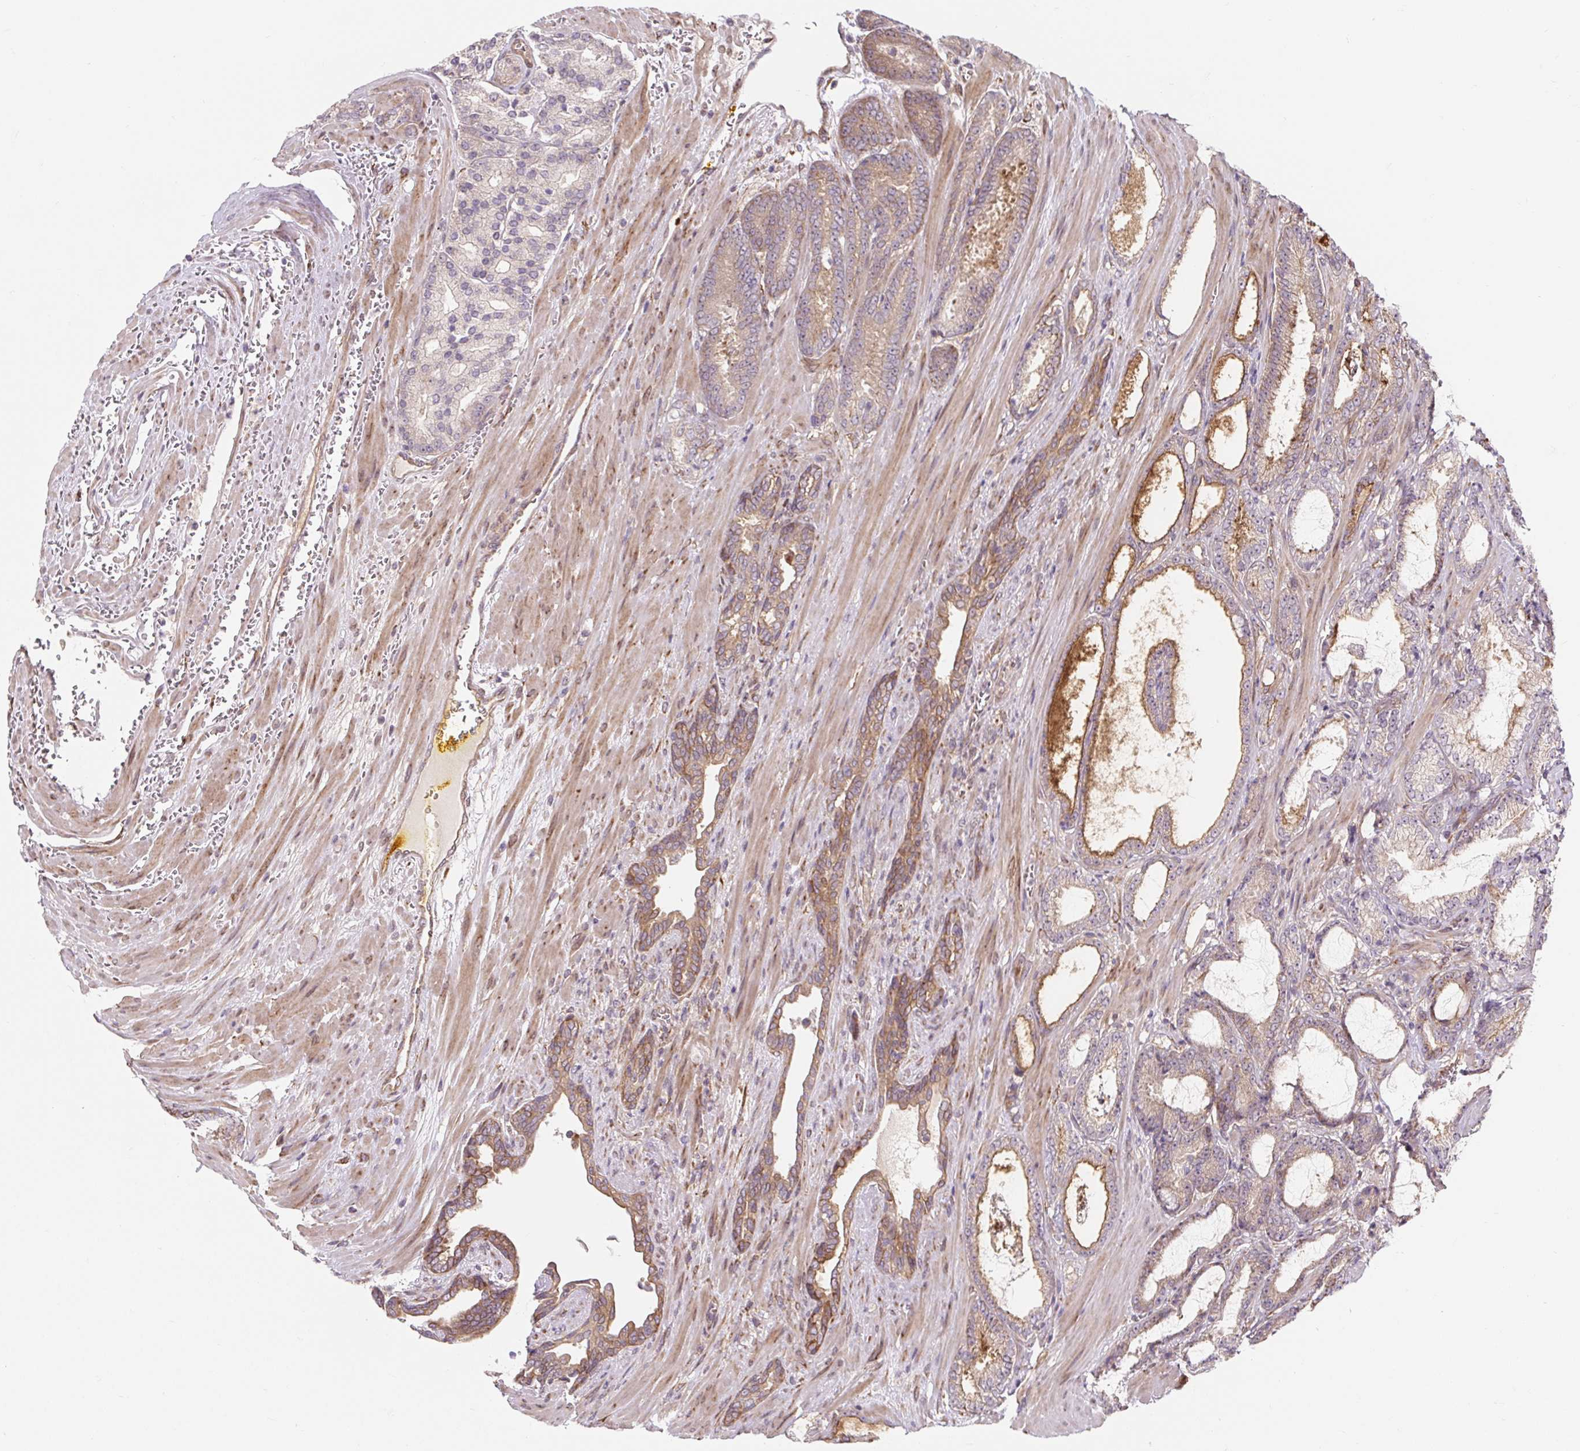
{"staining": {"intensity": "weak", "quantity": "<25%", "location": "cytoplasmic/membranous"}, "tissue": "prostate cancer", "cell_type": "Tumor cells", "image_type": "cancer", "snomed": [{"axis": "morphology", "description": "Adenocarcinoma, High grade"}, {"axis": "topography", "description": "Prostate"}], "caption": "This histopathology image is of prostate cancer (high-grade adenocarcinoma) stained with immunohistochemistry to label a protein in brown with the nuclei are counter-stained blue. There is no positivity in tumor cells. The staining was performed using DAB (3,3'-diaminobenzidine) to visualize the protein expression in brown, while the nuclei were stained in blue with hematoxylin (Magnification: 20x).", "gene": "LYPD5", "patient": {"sex": "male", "age": 64}}